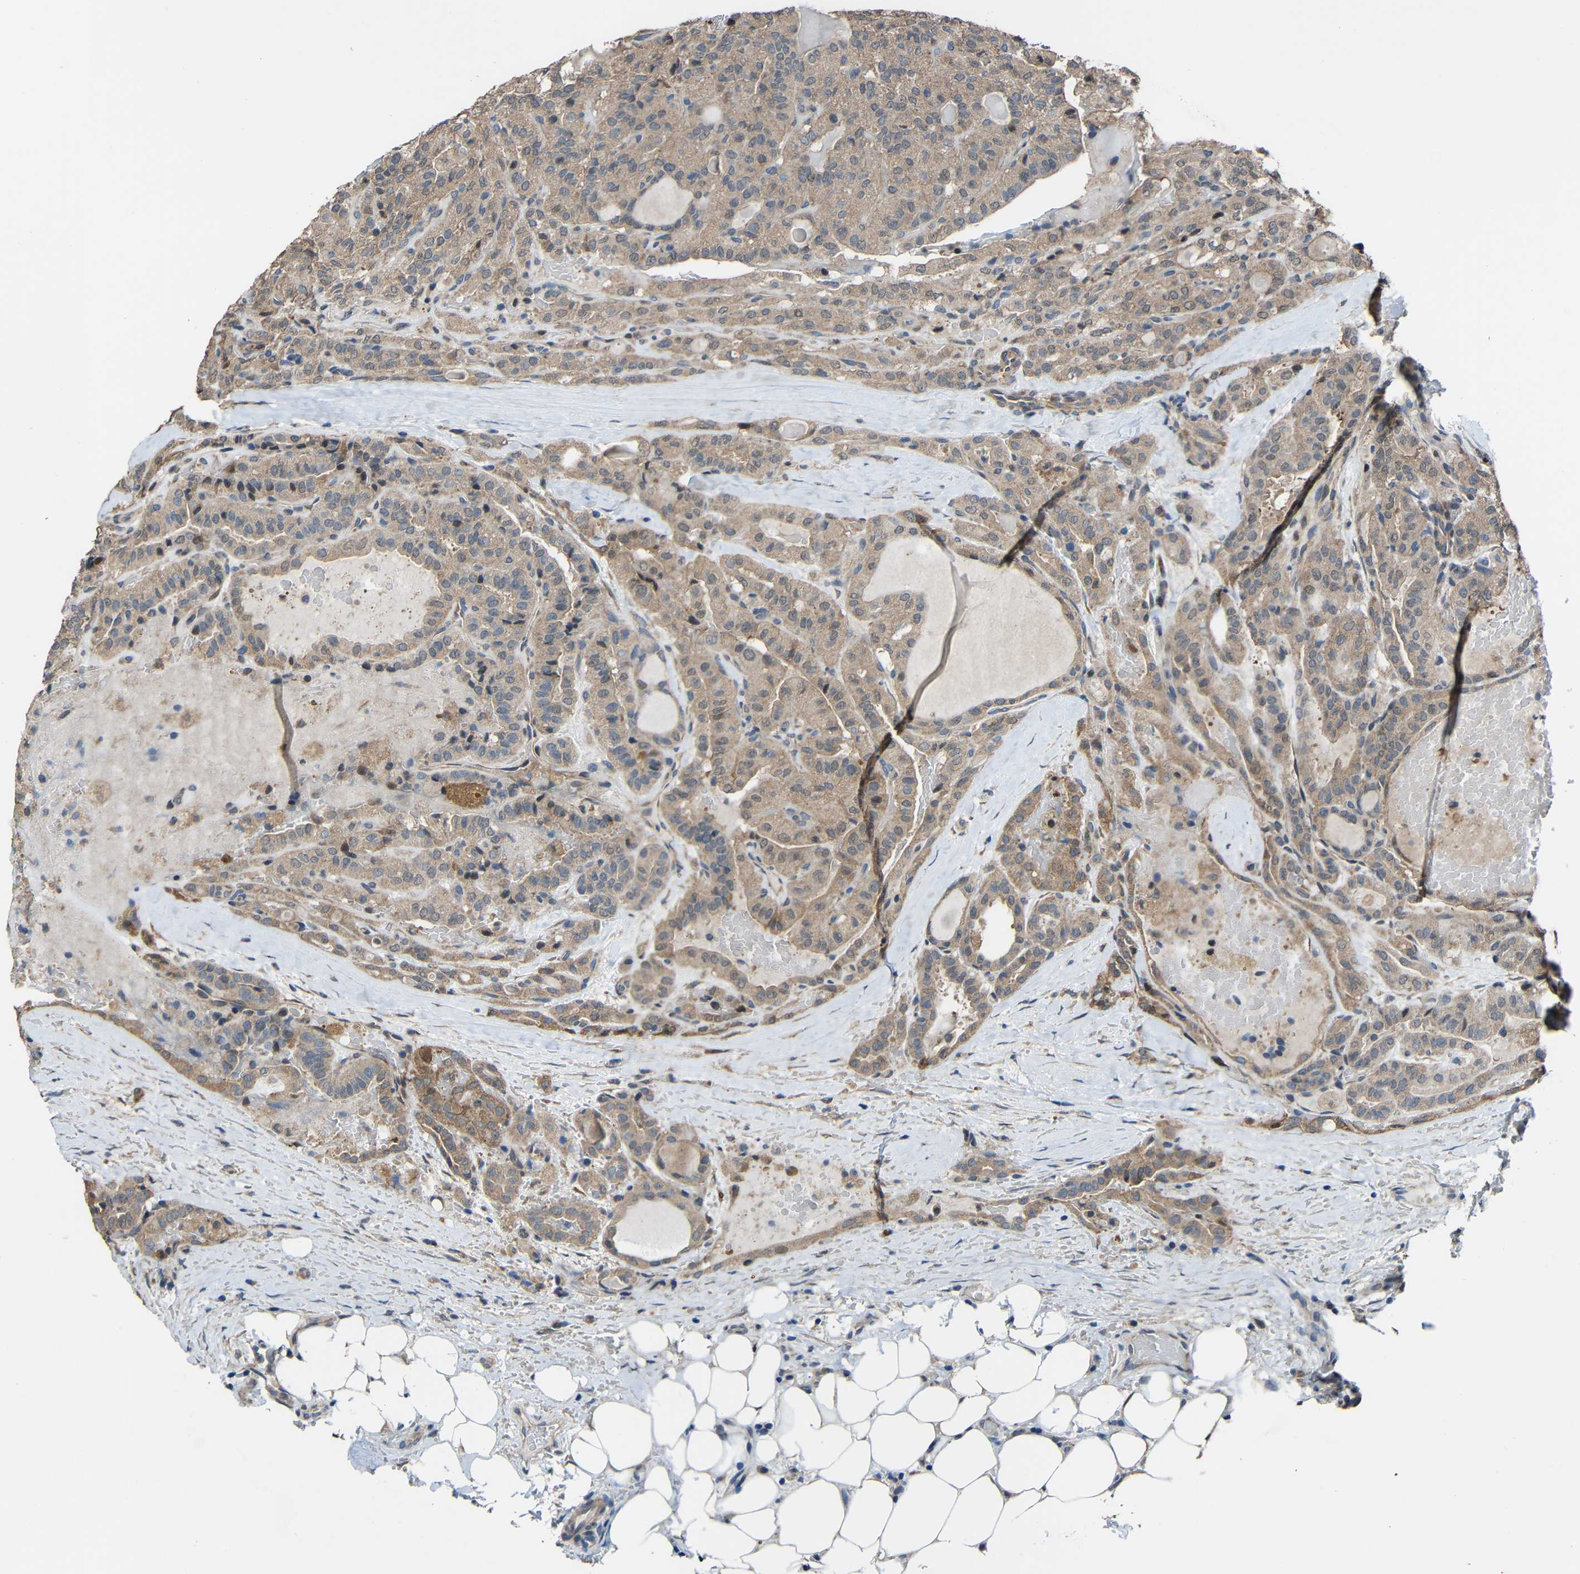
{"staining": {"intensity": "weak", "quantity": ">75%", "location": "cytoplasmic/membranous"}, "tissue": "head and neck cancer", "cell_type": "Tumor cells", "image_type": "cancer", "snomed": [{"axis": "morphology", "description": "Squamous cell carcinoma, NOS"}, {"axis": "topography", "description": "Oral tissue"}, {"axis": "topography", "description": "Head-Neck"}], "caption": "Immunohistochemistry of human head and neck squamous cell carcinoma demonstrates low levels of weak cytoplasmic/membranous expression in about >75% of tumor cells. Nuclei are stained in blue.", "gene": "CHST9", "patient": {"sex": "female", "age": 50}}